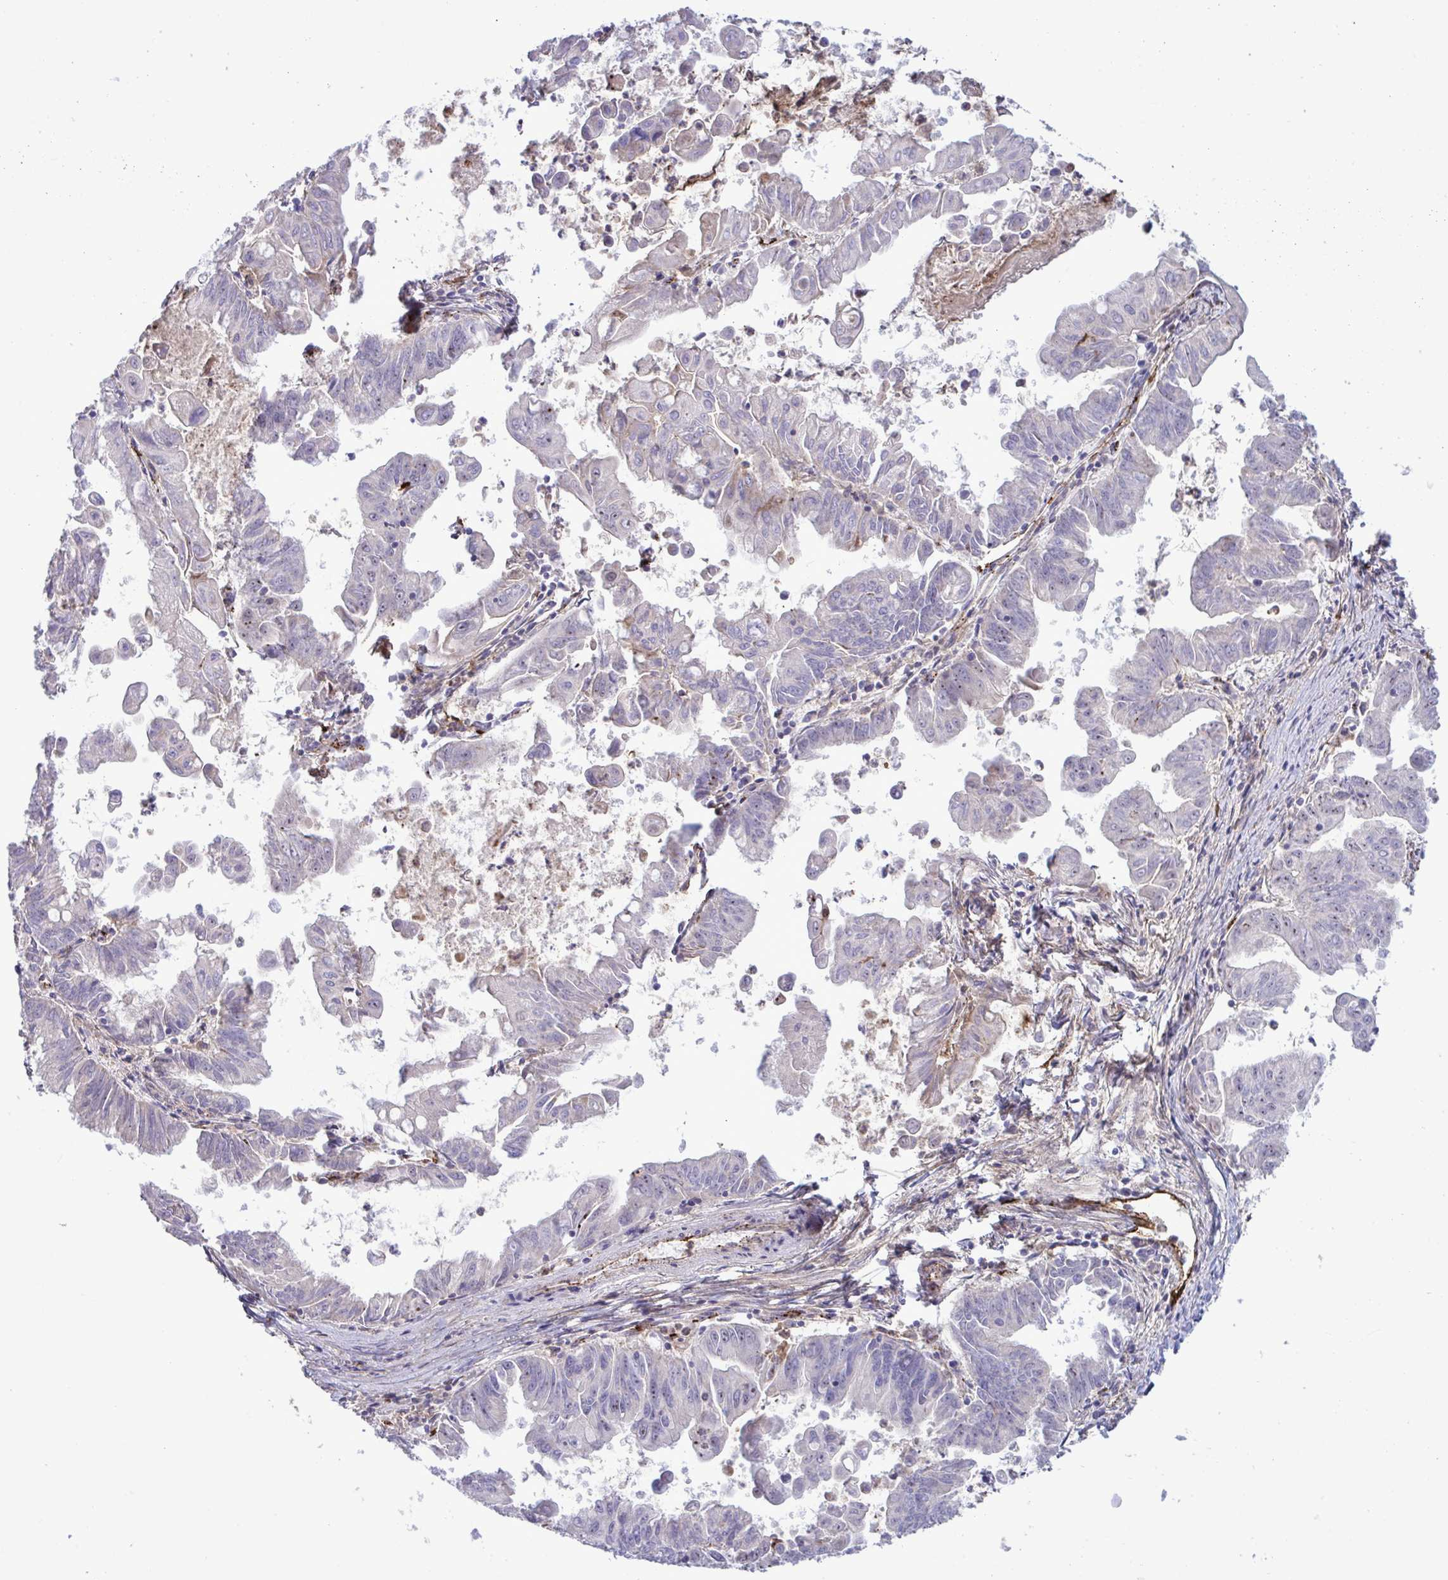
{"staining": {"intensity": "weak", "quantity": "25%-75%", "location": "nuclear"}, "tissue": "stomach cancer", "cell_type": "Tumor cells", "image_type": "cancer", "snomed": [{"axis": "morphology", "description": "Adenocarcinoma, NOS"}, {"axis": "topography", "description": "Stomach, upper"}], "caption": "IHC image of human stomach cancer (adenocarcinoma) stained for a protein (brown), which reveals low levels of weak nuclear positivity in about 25%-75% of tumor cells.", "gene": "CD101", "patient": {"sex": "male", "age": 80}}